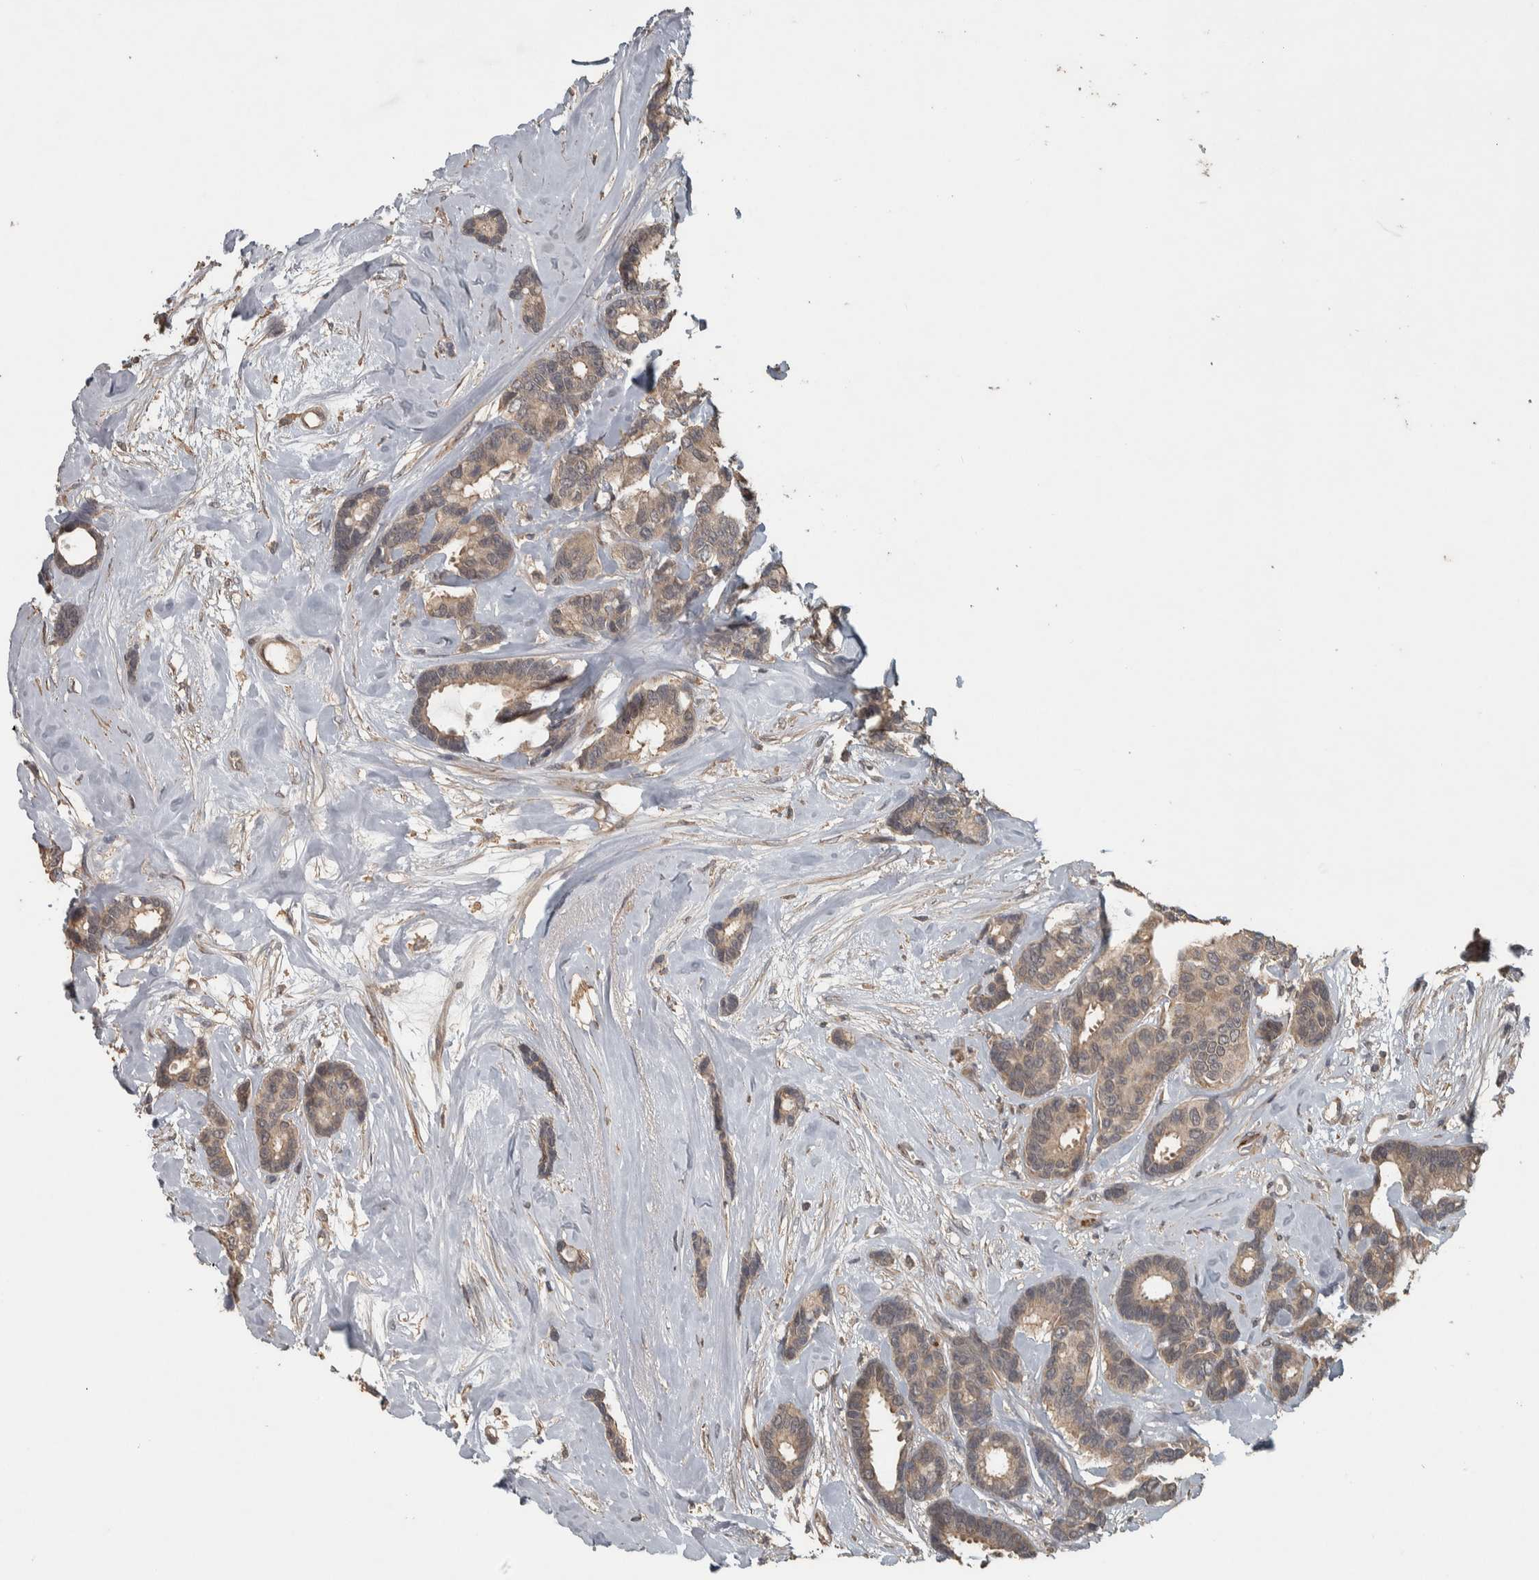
{"staining": {"intensity": "weak", "quantity": ">75%", "location": "cytoplasmic/membranous"}, "tissue": "breast cancer", "cell_type": "Tumor cells", "image_type": "cancer", "snomed": [{"axis": "morphology", "description": "Duct carcinoma"}, {"axis": "topography", "description": "Breast"}], "caption": "The immunohistochemical stain labels weak cytoplasmic/membranous expression in tumor cells of breast cancer tissue. (Brightfield microscopy of DAB IHC at high magnification).", "gene": "ERAL1", "patient": {"sex": "female", "age": 87}}